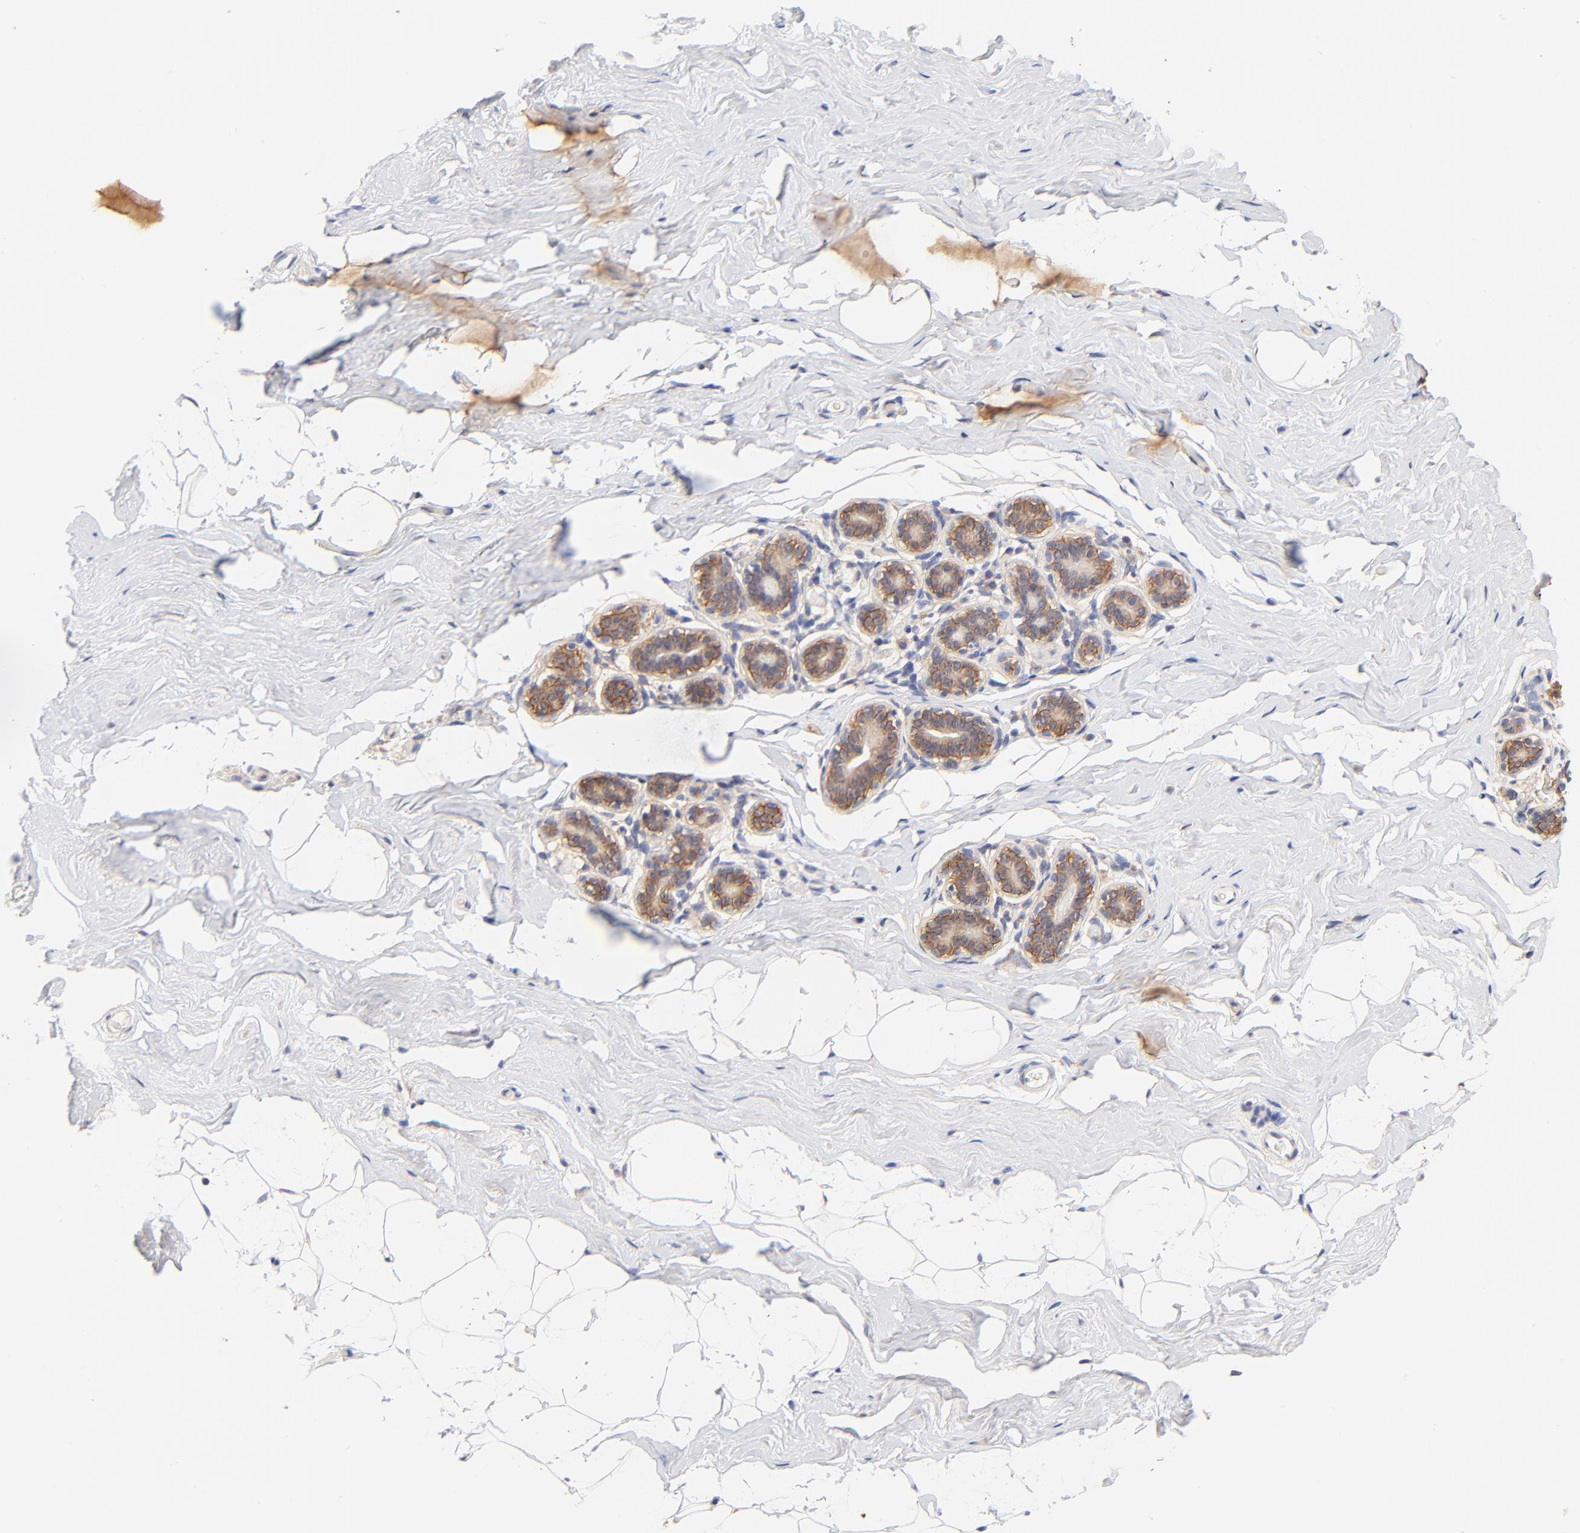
{"staining": {"intensity": "negative", "quantity": "none", "location": "none"}, "tissue": "breast", "cell_type": "Adipocytes", "image_type": "normal", "snomed": [{"axis": "morphology", "description": "Normal tissue, NOS"}, {"axis": "topography", "description": "Breast"}, {"axis": "topography", "description": "Soft tissue"}], "caption": "Adipocytes are negative for brown protein staining in unremarkable breast.", "gene": "PTK7", "patient": {"sex": "female", "age": 75}}